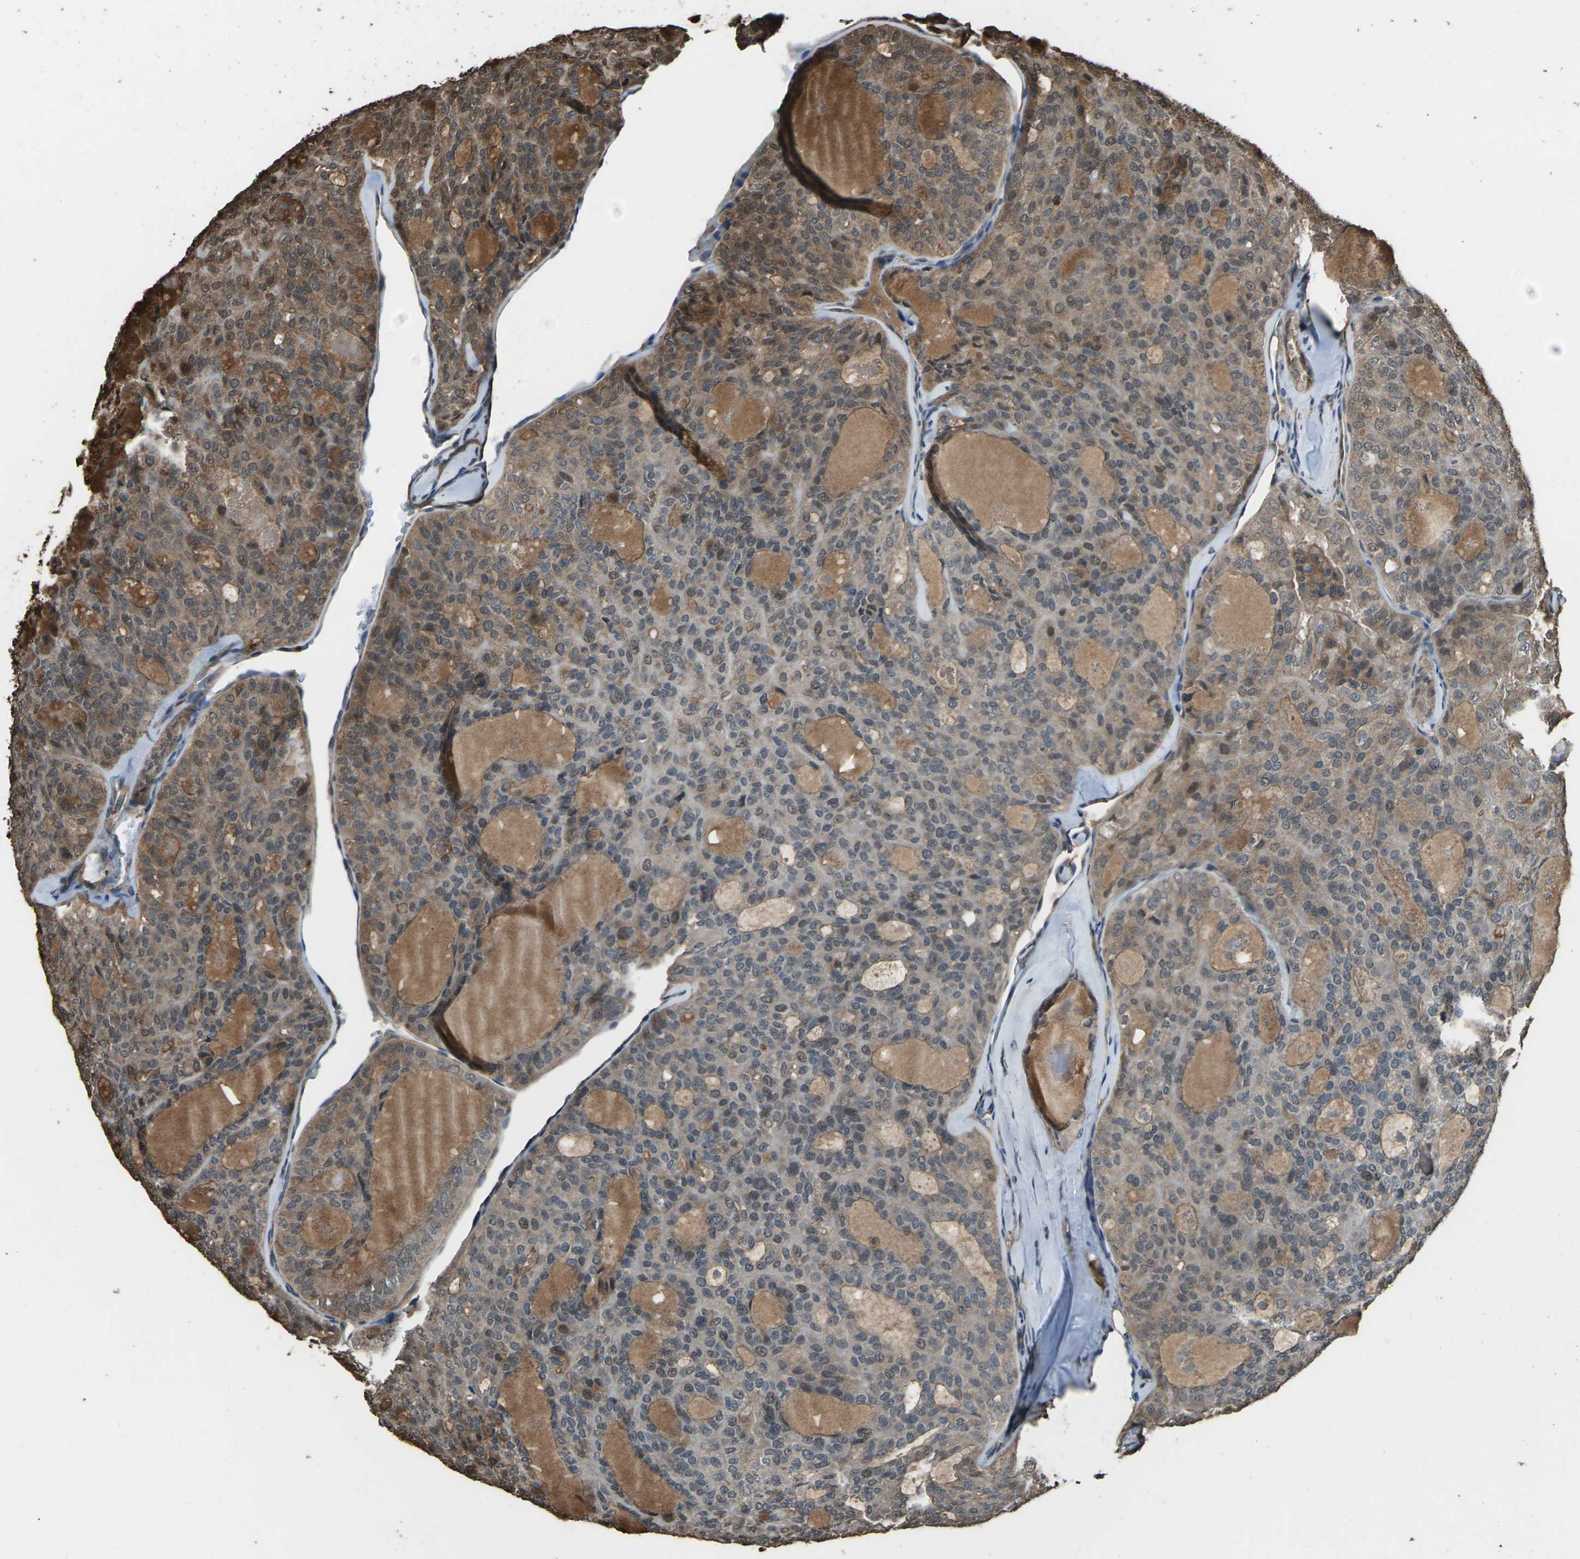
{"staining": {"intensity": "weak", "quantity": ">75%", "location": "cytoplasmic/membranous"}, "tissue": "thyroid cancer", "cell_type": "Tumor cells", "image_type": "cancer", "snomed": [{"axis": "morphology", "description": "Follicular adenoma carcinoma, NOS"}, {"axis": "topography", "description": "Thyroid gland"}], "caption": "A photomicrograph showing weak cytoplasmic/membranous expression in approximately >75% of tumor cells in follicular adenoma carcinoma (thyroid), as visualized by brown immunohistochemical staining.", "gene": "DHPS", "patient": {"sex": "male", "age": 75}}